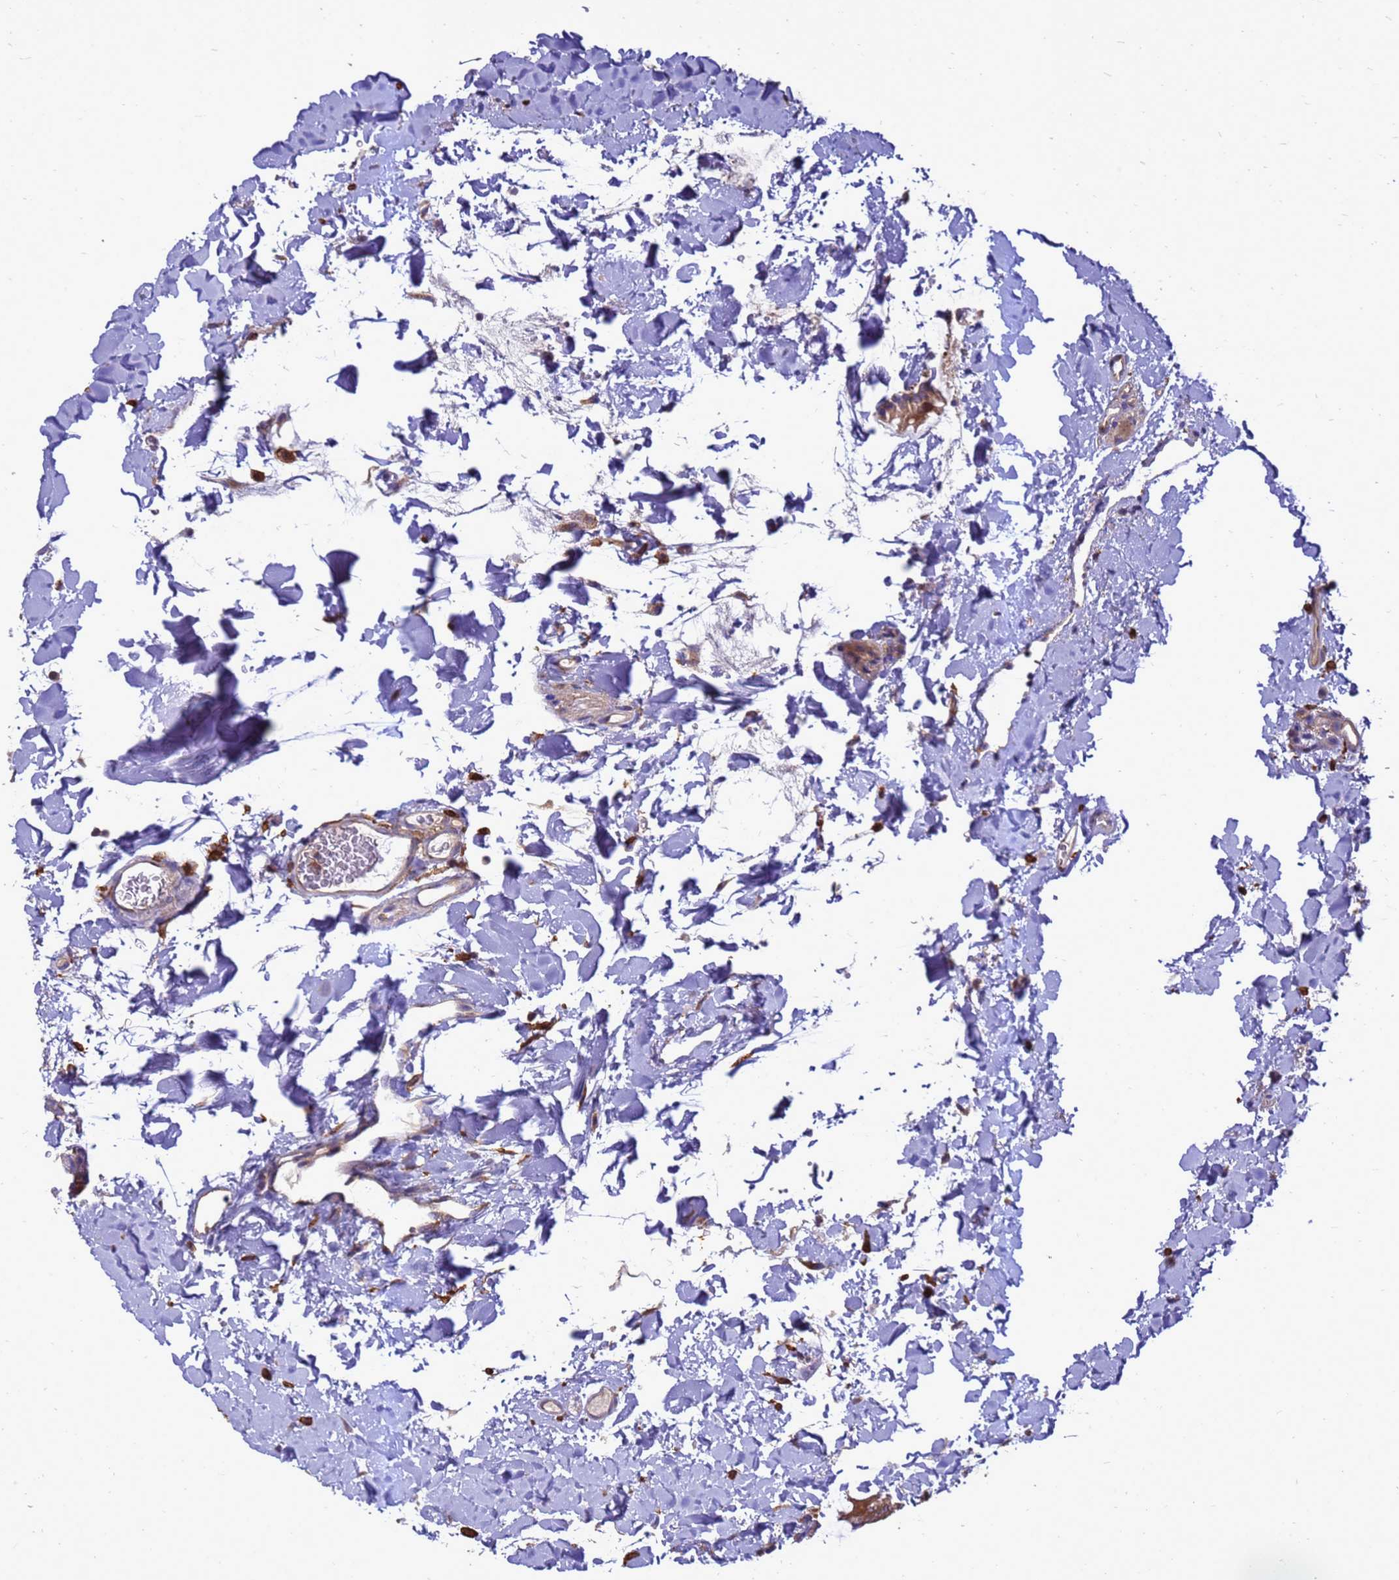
{"staining": {"intensity": "weak", "quantity": ">75%", "location": "cytoplasmic/membranous"}, "tissue": "colon", "cell_type": "Endothelial cells", "image_type": "normal", "snomed": [{"axis": "morphology", "description": "Normal tissue, NOS"}, {"axis": "topography", "description": "Colon"}], "caption": "A high-resolution micrograph shows immunohistochemistry staining of benign colon, which exhibits weak cytoplasmic/membranous staining in about >75% of endothelial cells. (DAB (3,3'-diaminobenzidine) IHC with brightfield microscopy, high magnification).", "gene": "RNF215", "patient": {"sex": "female", "age": 79}}